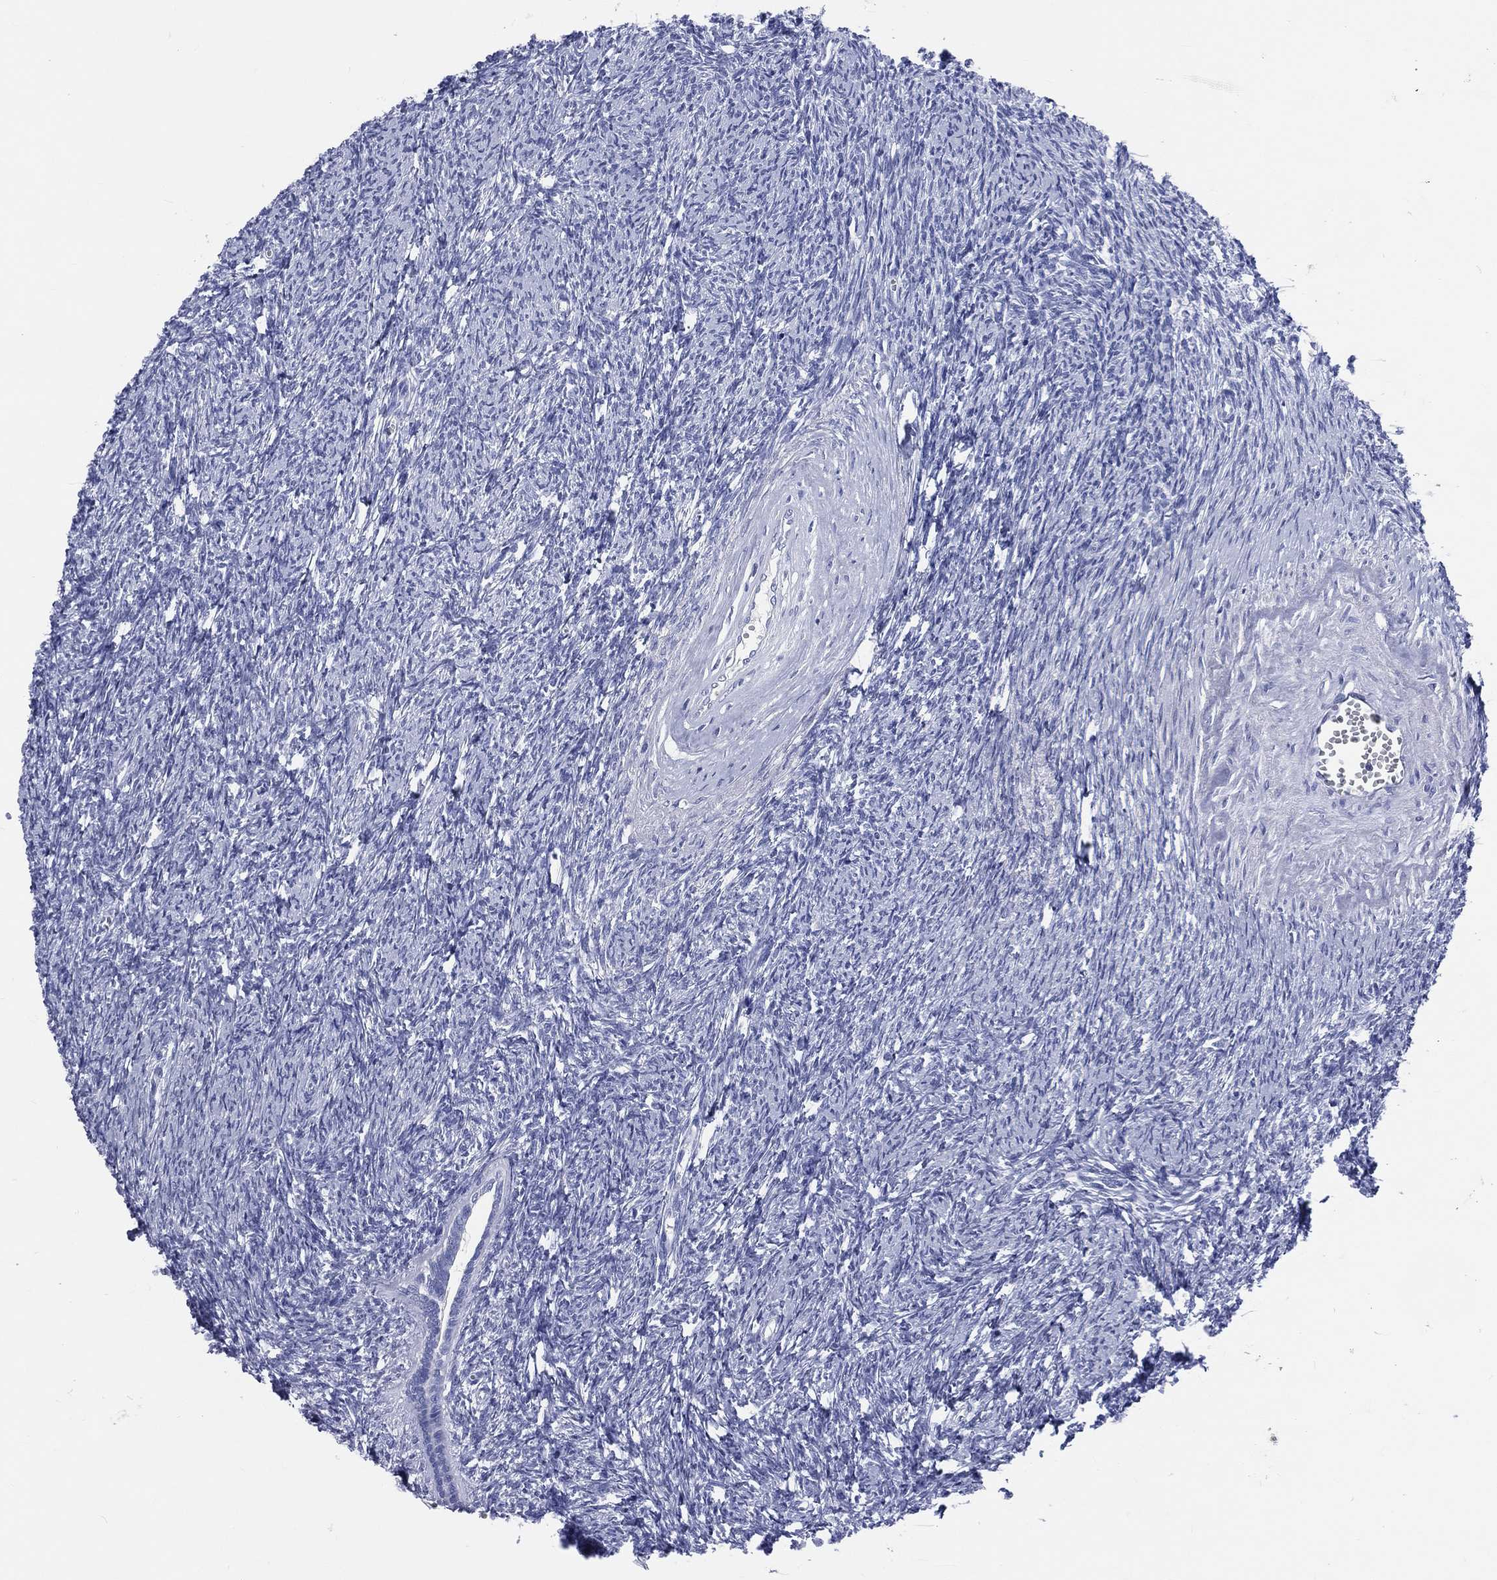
{"staining": {"intensity": "negative", "quantity": "none", "location": "none"}, "tissue": "ovary", "cell_type": "Ovarian stroma cells", "image_type": "normal", "snomed": [{"axis": "morphology", "description": "Normal tissue, NOS"}, {"axis": "topography", "description": "Fallopian tube"}, {"axis": "topography", "description": "Ovary"}], "caption": "A high-resolution micrograph shows immunohistochemistry (IHC) staining of normal ovary, which exhibits no significant positivity in ovarian stroma cells. The staining was performed using DAB (3,3'-diaminobenzidine) to visualize the protein expression in brown, while the nuclei were stained in blue with hematoxylin (Magnification: 20x).", "gene": "PGLYRP1", "patient": {"sex": "female", "age": 33}}